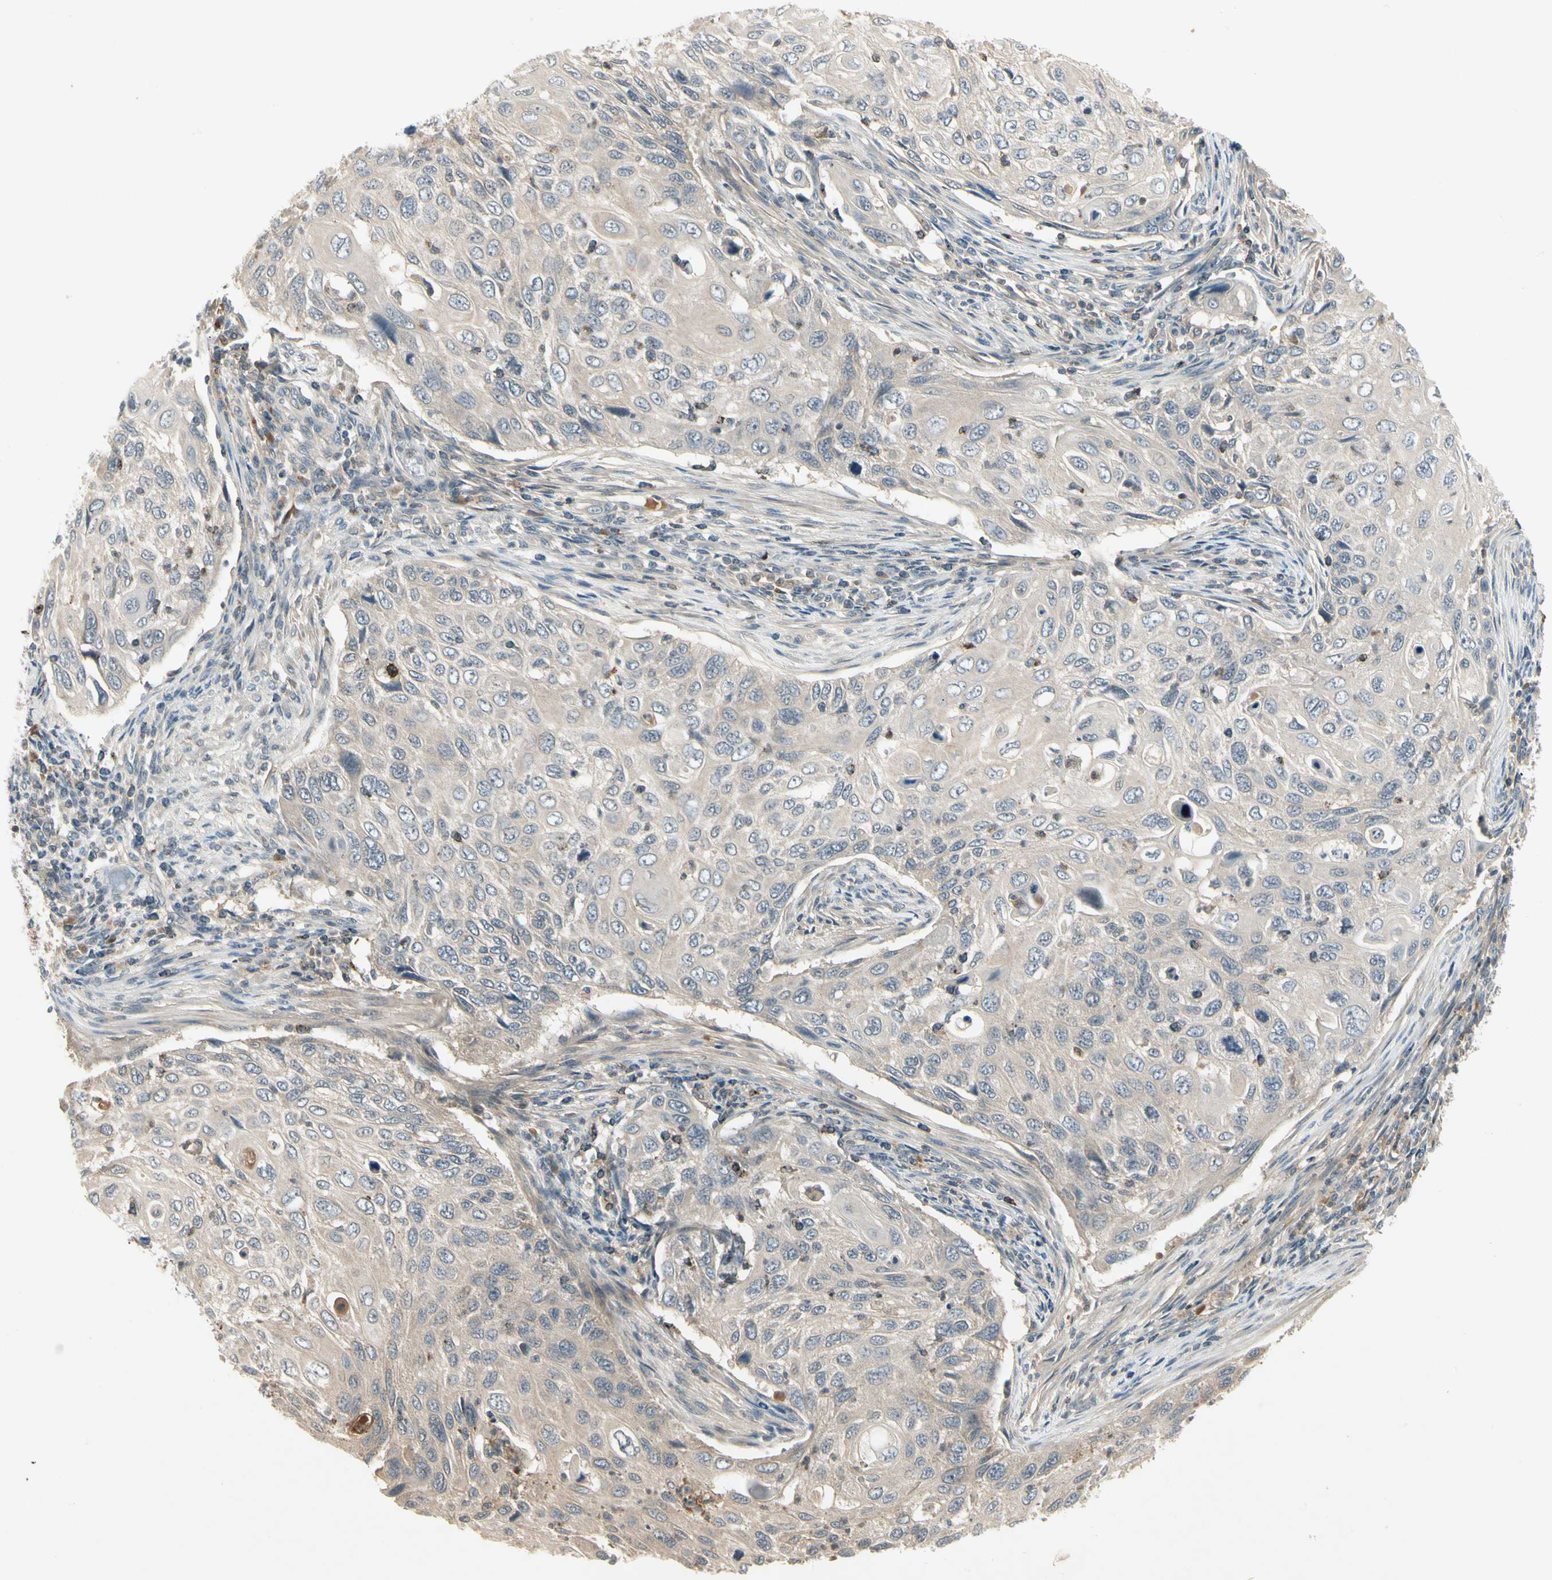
{"staining": {"intensity": "weak", "quantity": "25%-75%", "location": "cytoplasmic/membranous"}, "tissue": "cervical cancer", "cell_type": "Tumor cells", "image_type": "cancer", "snomed": [{"axis": "morphology", "description": "Squamous cell carcinoma, NOS"}, {"axis": "topography", "description": "Cervix"}], "caption": "Cervical cancer (squamous cell carcinoma) tissue displays weak cytoplasmic/membranous staining in about 25%-75% of tumor cells, visualized by immunohistochemistry.", "gene": "CCL4", "patient": {"sex": "female", "age": 70}}